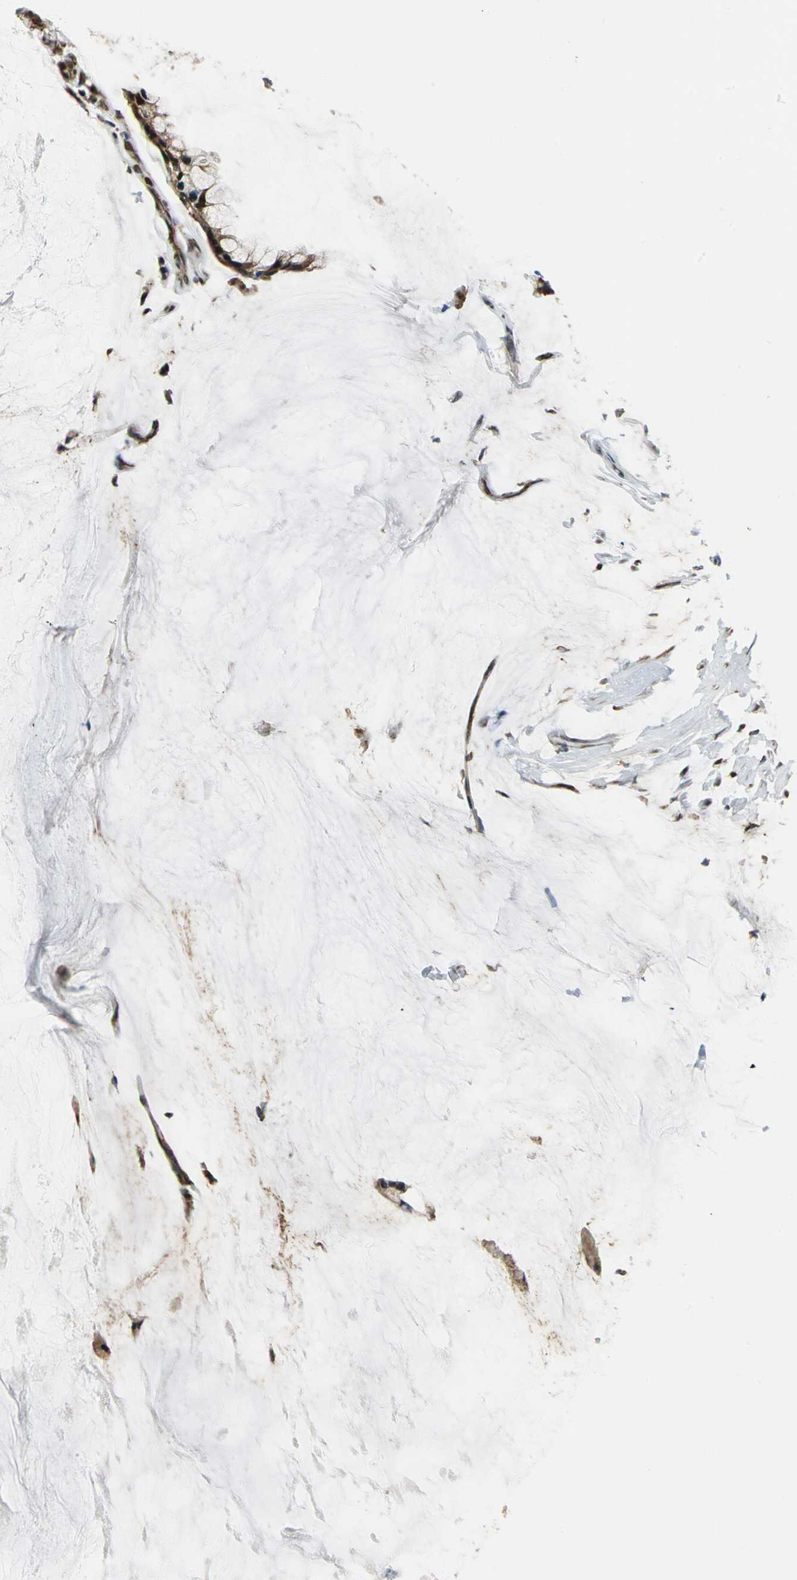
{"staining": {"intensity": "strong", "quantity": ">75%", "location": "cytoplasmic/membranous,nuclear"}, "tissue": "ovarian cancer", "cell_type": "Tumor cells", "image_type": "cancer", "snomed": [{"axis": "morphology", "description": "Cystadenocarcinoma, mucinous, NOS"}, {"axis": "topography", "description": "Ovary"}], "caption": "Immunohistochemistry (IHC) (DAB) staining of human mucinous cystadenocarcinoma (ovarian) demonstrates strong cytoplasmic/membranous and nuclear protein expression in about >75% of tumor cells.", "gene": "YBX1", "patient": {"sex": "female", "age": 39}}